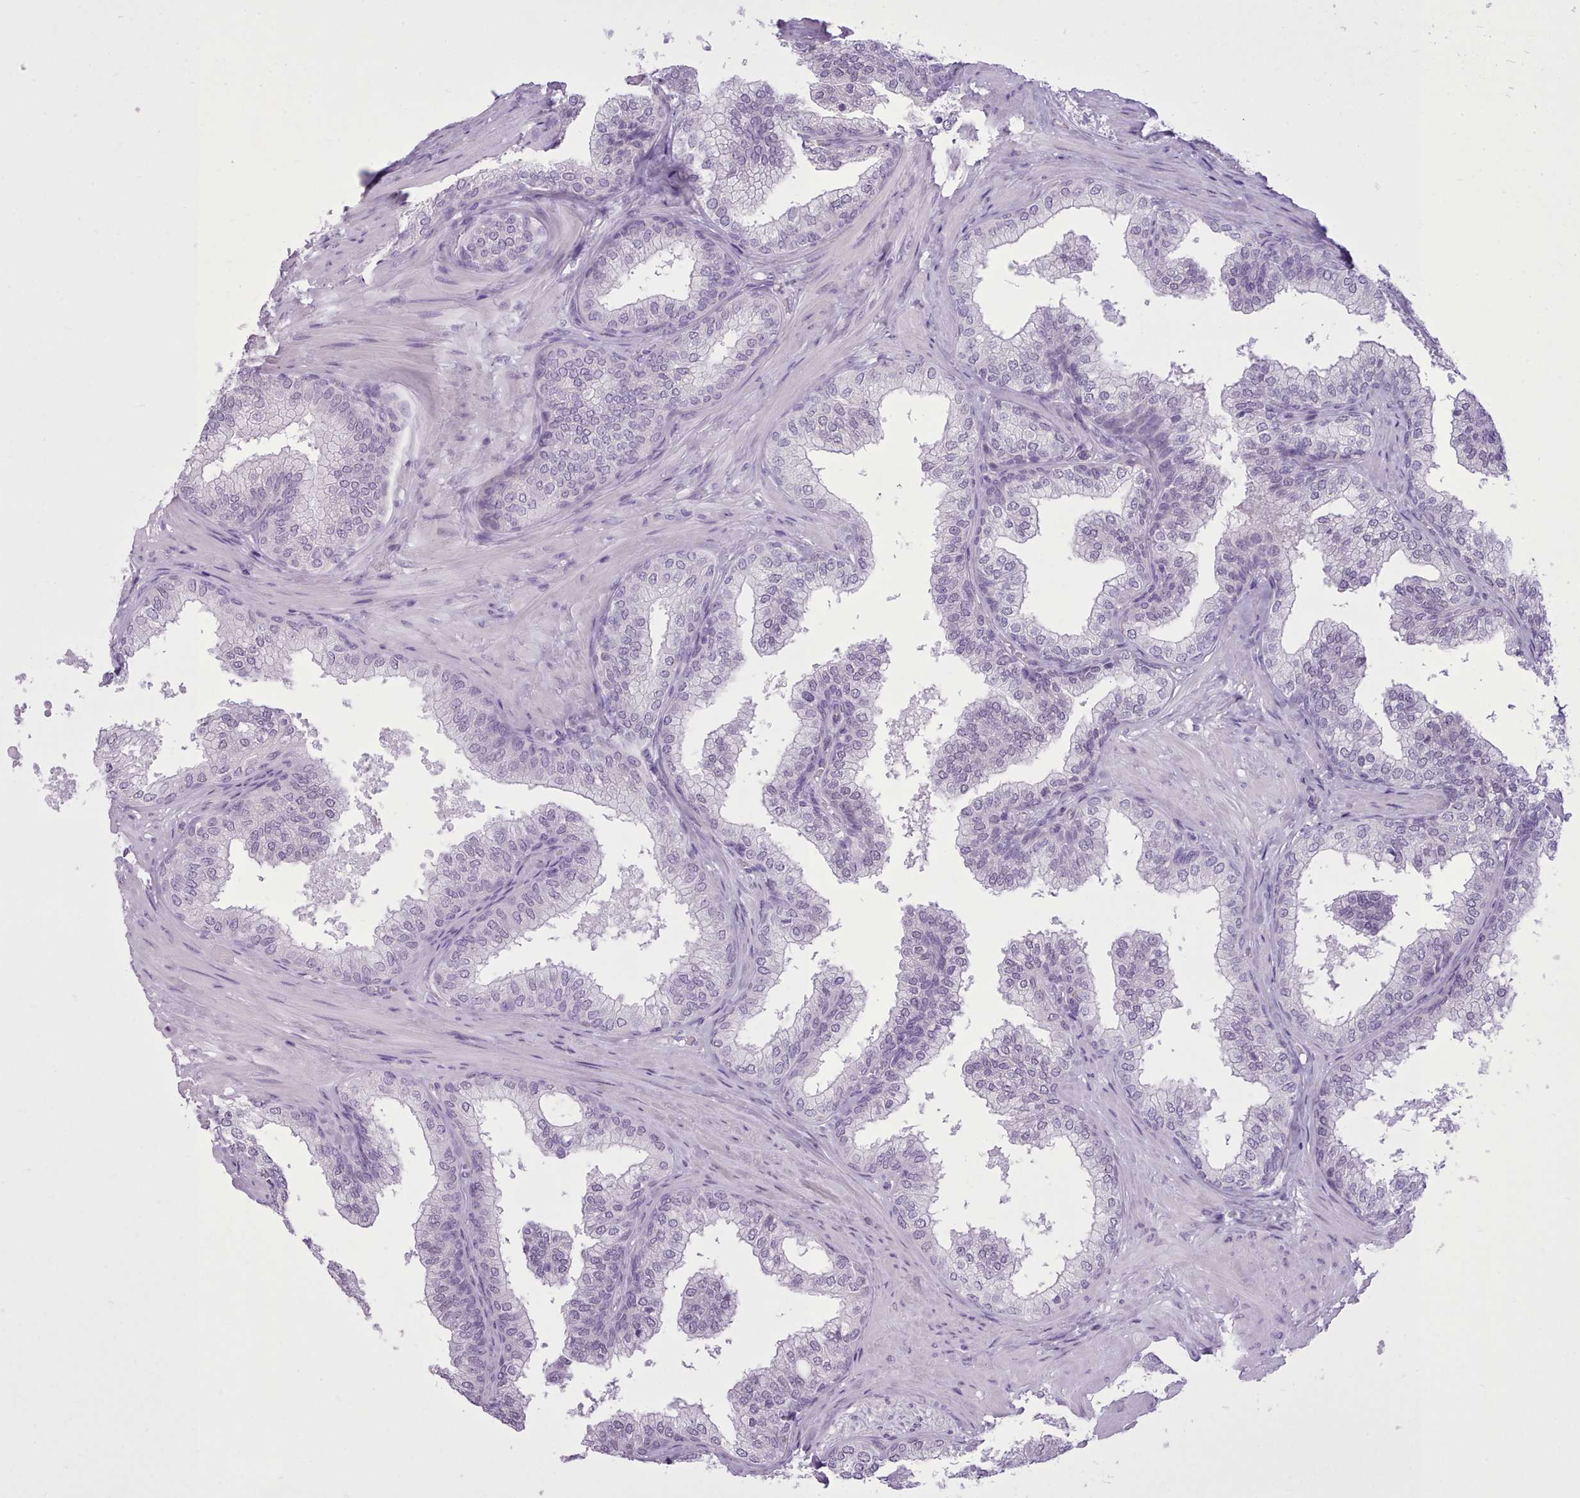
{"staining": {"intensity": "negative", "quantity": "none", "location": "none"}, "tissue": "prostate", "cell_type": "Glandular cells", "image_type": "normal", "snomed": [{"axis": "morphology", "description": "Normal tissue, NOS"}, {"axis": "topography", "description": "Prostate"}], "caption": "Immunohistochemistry (IHC) of unremarkable human prostate displays no expression in glandular cells. (Brightfield microscopy of DAB (3,3'-diaminobenzidine) IHC at high magnification).", "gene": "FBXO48", "patient": {"sex": "male", "age": 60}}